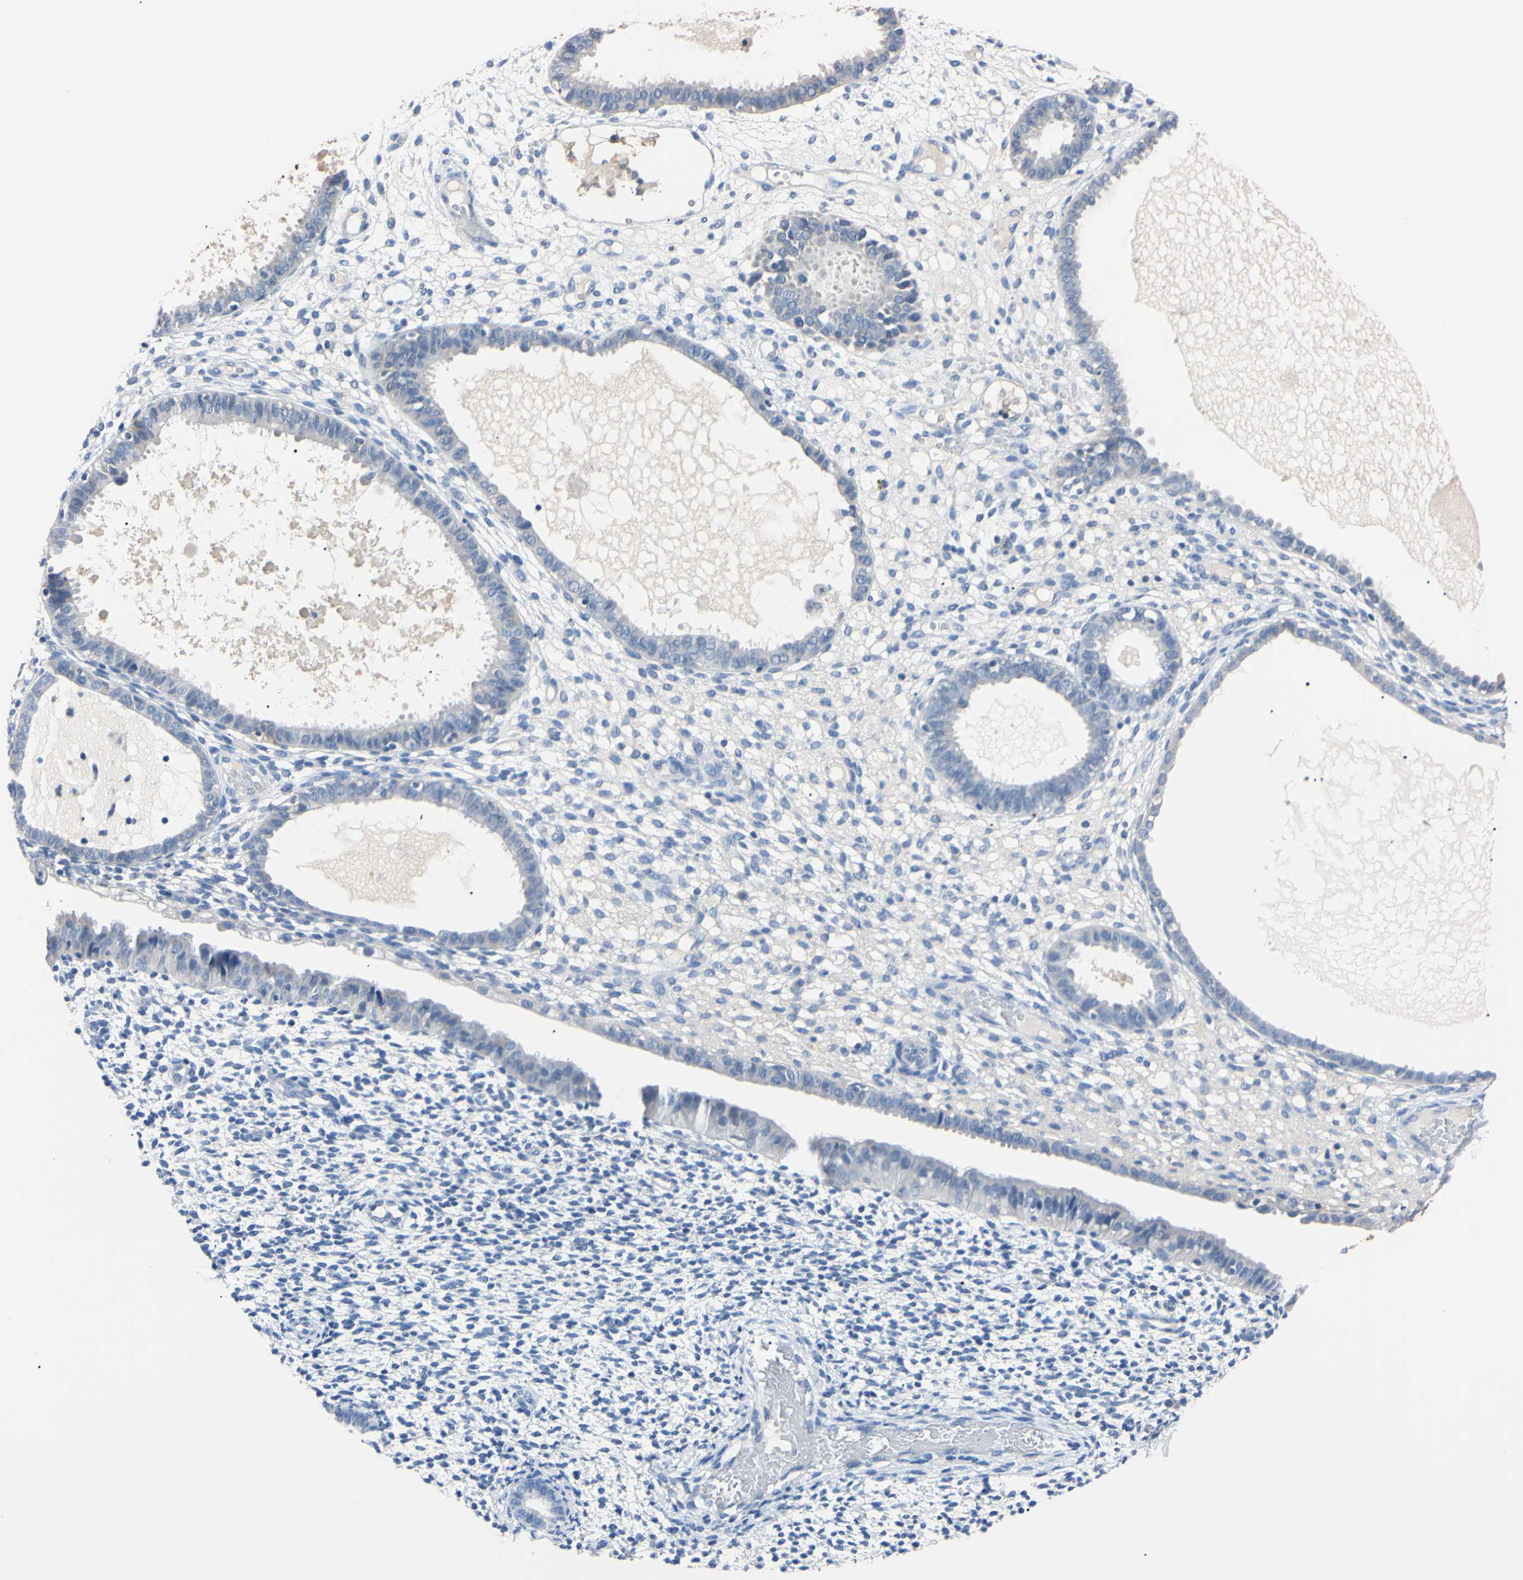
{"staining": {"intensity": "negative", "quantity": "none", "location": "none"}, "tissue": "endometrium", "cell_type": "Cells in endometrial stroma", "image_type": "normal", "snomed": [{"axis": "morphology", "description": "Normal tissue, NOS"}, {"axis": "topography", "description": "Endometrium"}], "caption": "Immunohistochemistry (IHC) of normal endometrium exhibits no expression in cells in endometrial stroma.", "gene": "PNKD", "patient": {"sex": "female", "age": 61}}